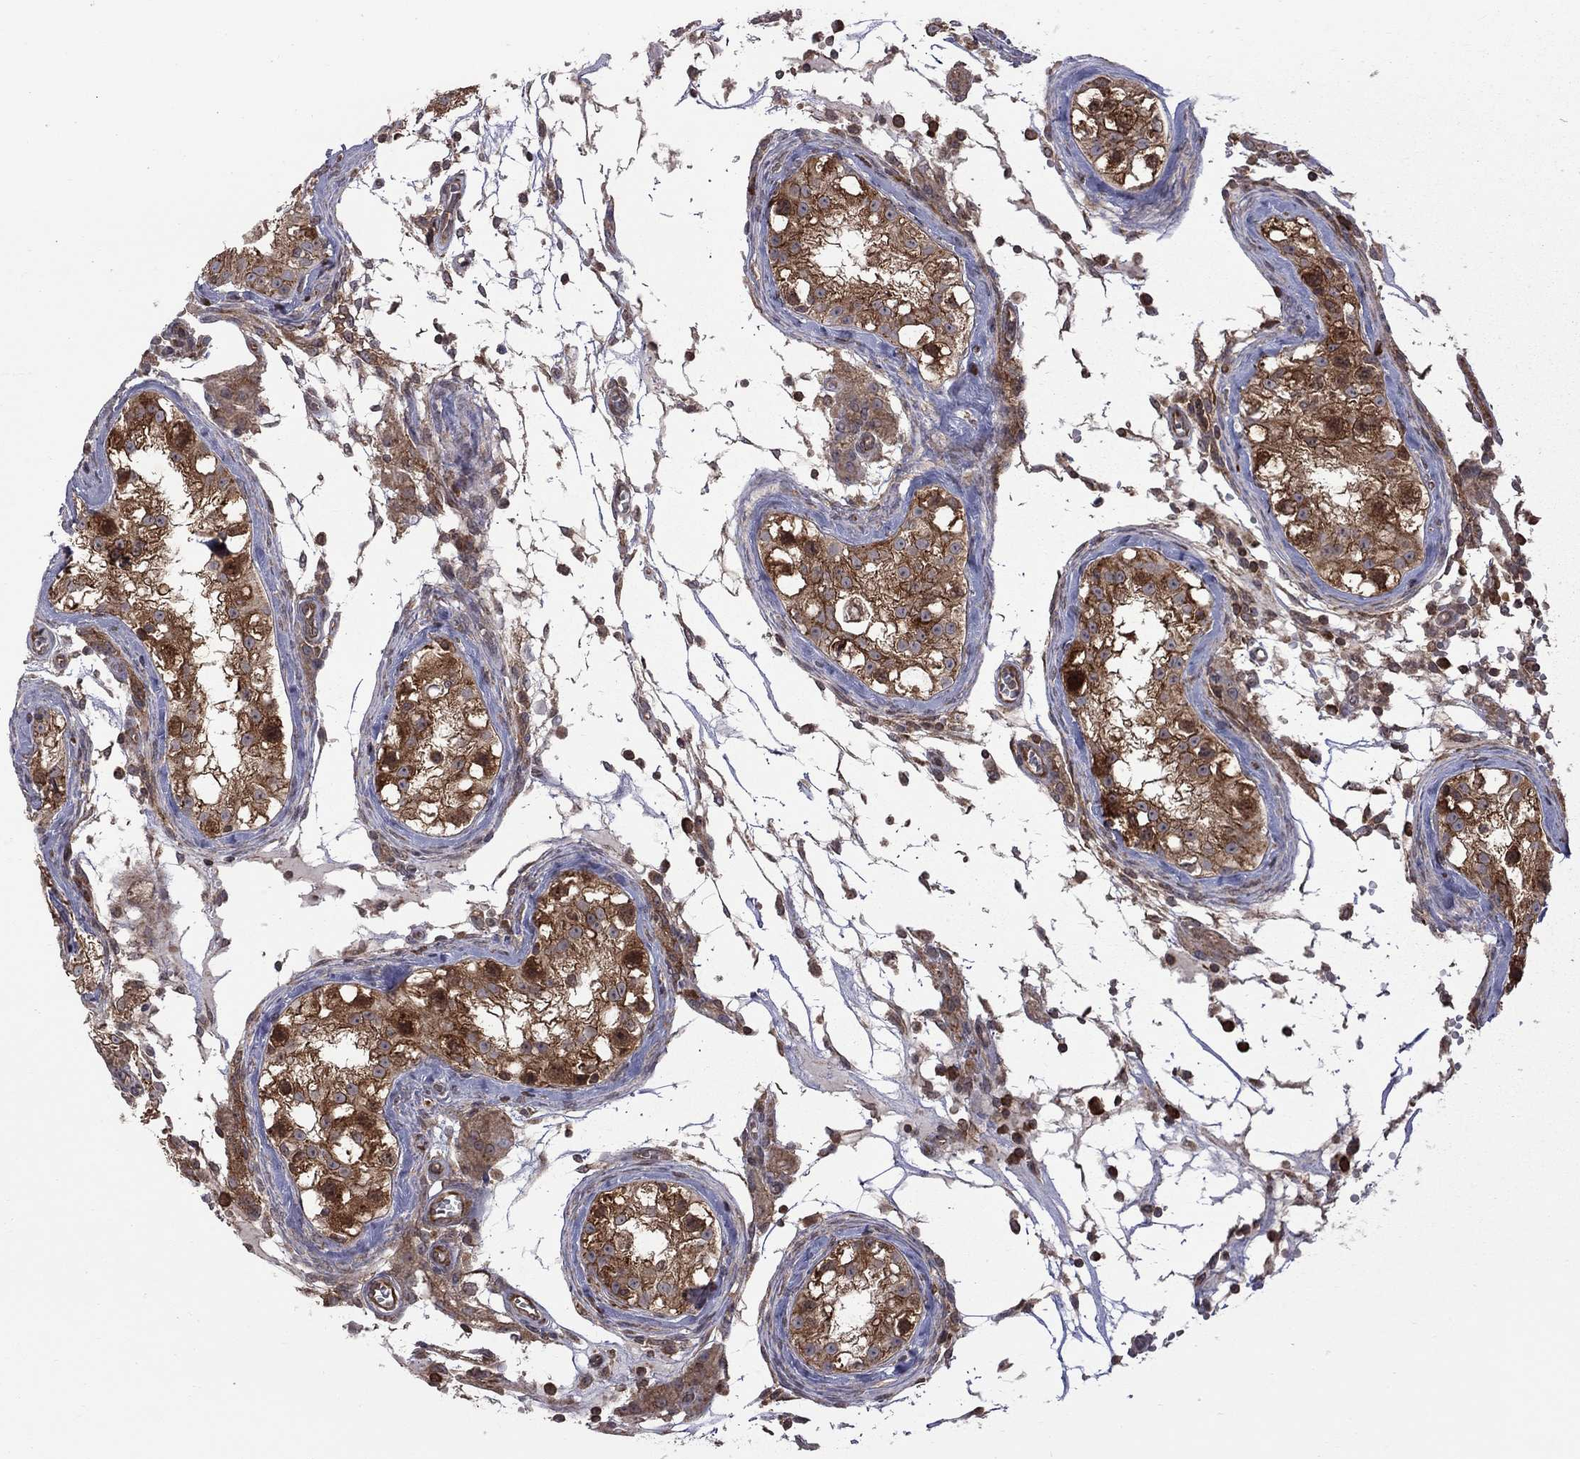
{"staining": {"intensity": "strong", "quantity": ">75%", "location": "cytoplasmic/membranous"}, "tissue": "testis cancer", "cell_type": "Tumor cells", "image_type": "cancer", "snomed": [{"axis": "morphology", "description": "Carcinoma, Embryonal, NOS"}, {"axis": "topography", "description": "Testis"}], "caption": "A high-resolution photomicrograph shows IHC staining of testis embryonal carcinoma, which displays strong cytoplasmic/membranous positivity in approximately >75% of tumor cells. (brown staining indicates protein expression, while blue staining denotes nuclei).", "gene": "NAA50", "patient": {"sex": "male", "age": 23}}